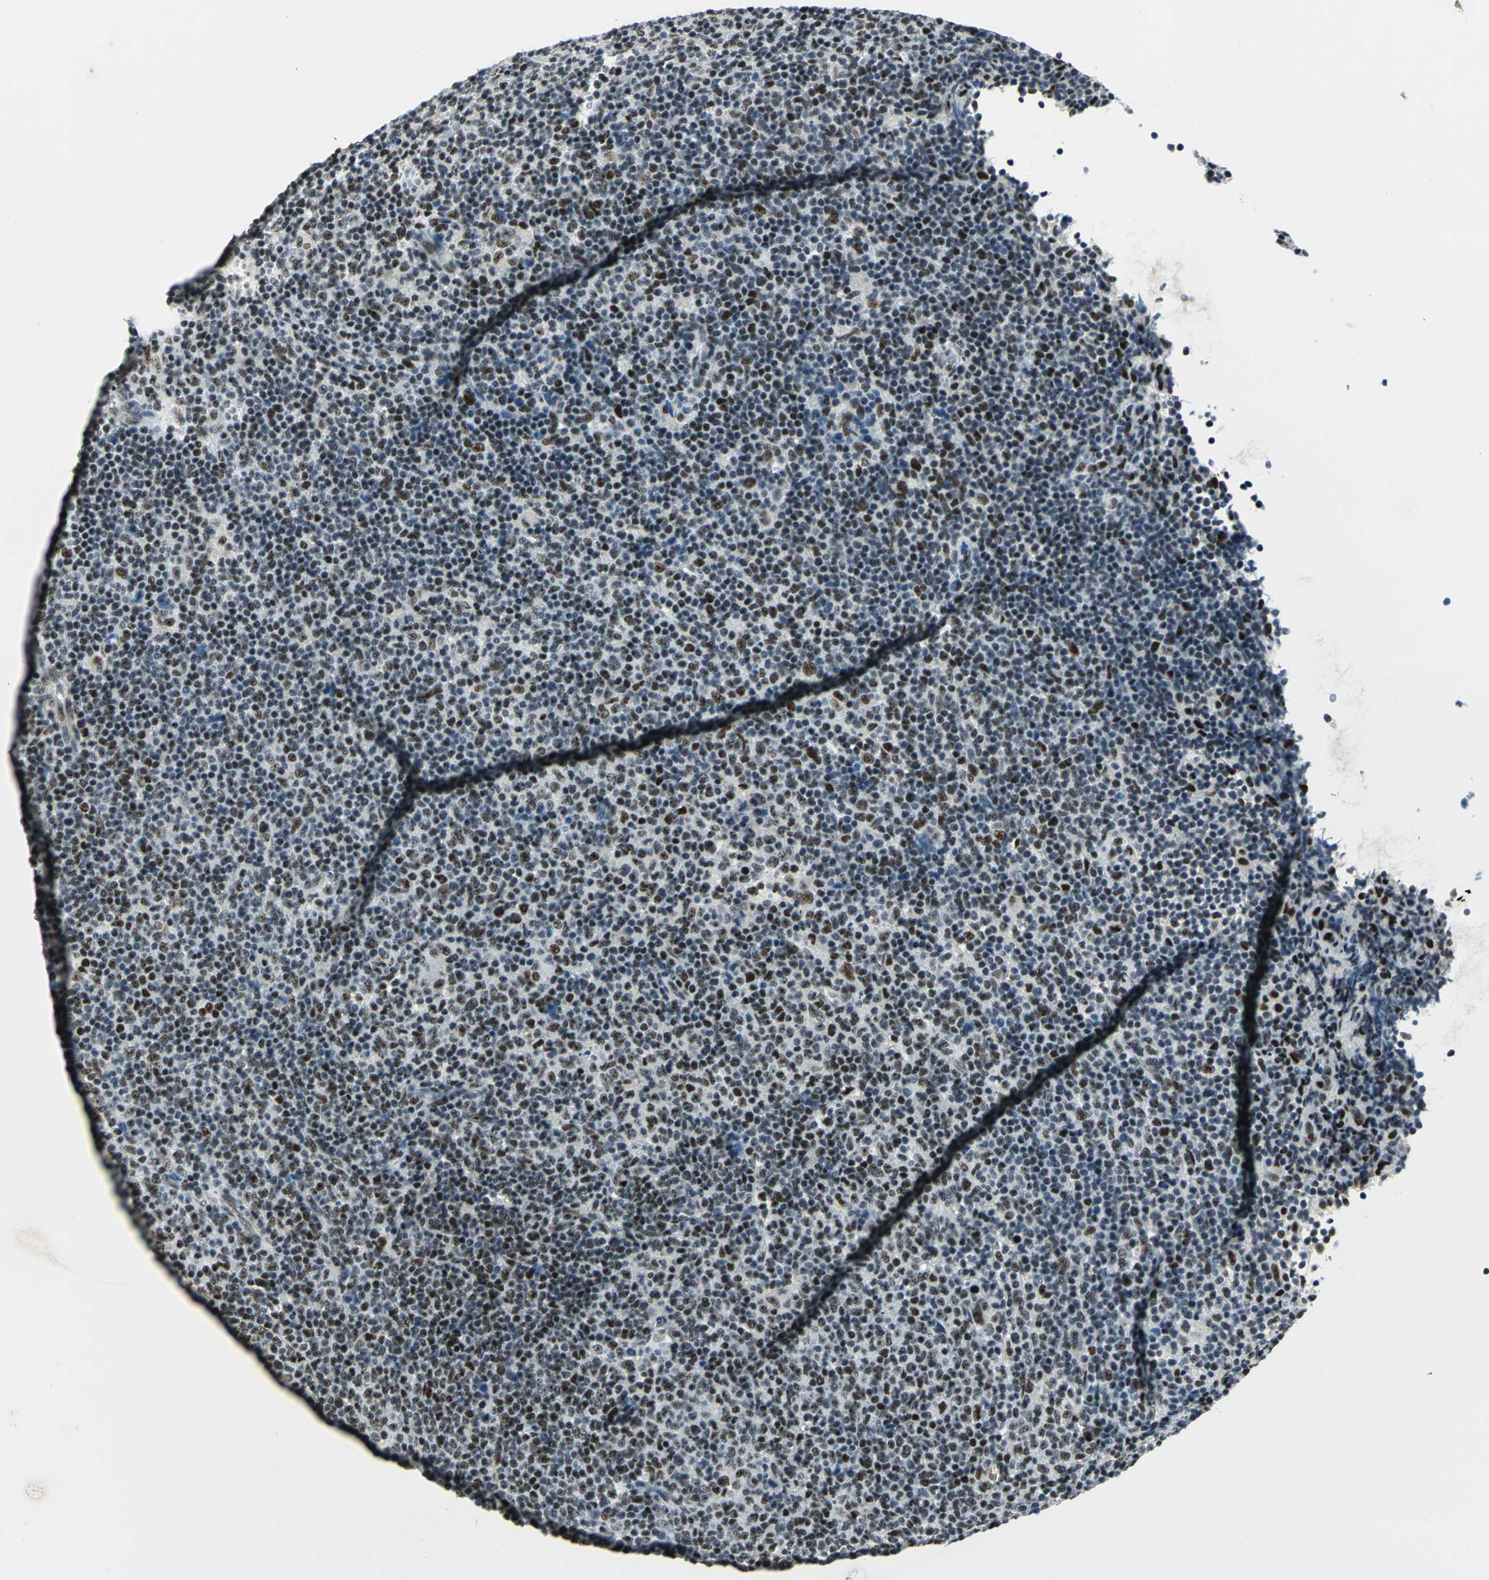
{"staining": {"intensity": "strong", "quantity": "25%-75%", "location": "nuclear"}, "tissue": "lymphoma", "cell_type": "Tumor cells", "image_type": "cancer", "snomed": [{"axis": "morphology", "description": "Malignant lymphoma, non-Hodgkin's type, Low grade"}, {"axis": "topography", "description": "Lymph node"}], "caption": "Immunohistochemical staining of human malignant lymphoma, non-Hodgkin's type (low-grade) exhibits high levels of strong nuclear protein staining in approximately 25%-75% of tumor cells.", "gene": "KAT6B", "patient": {"sex": "male", "age": 70}}